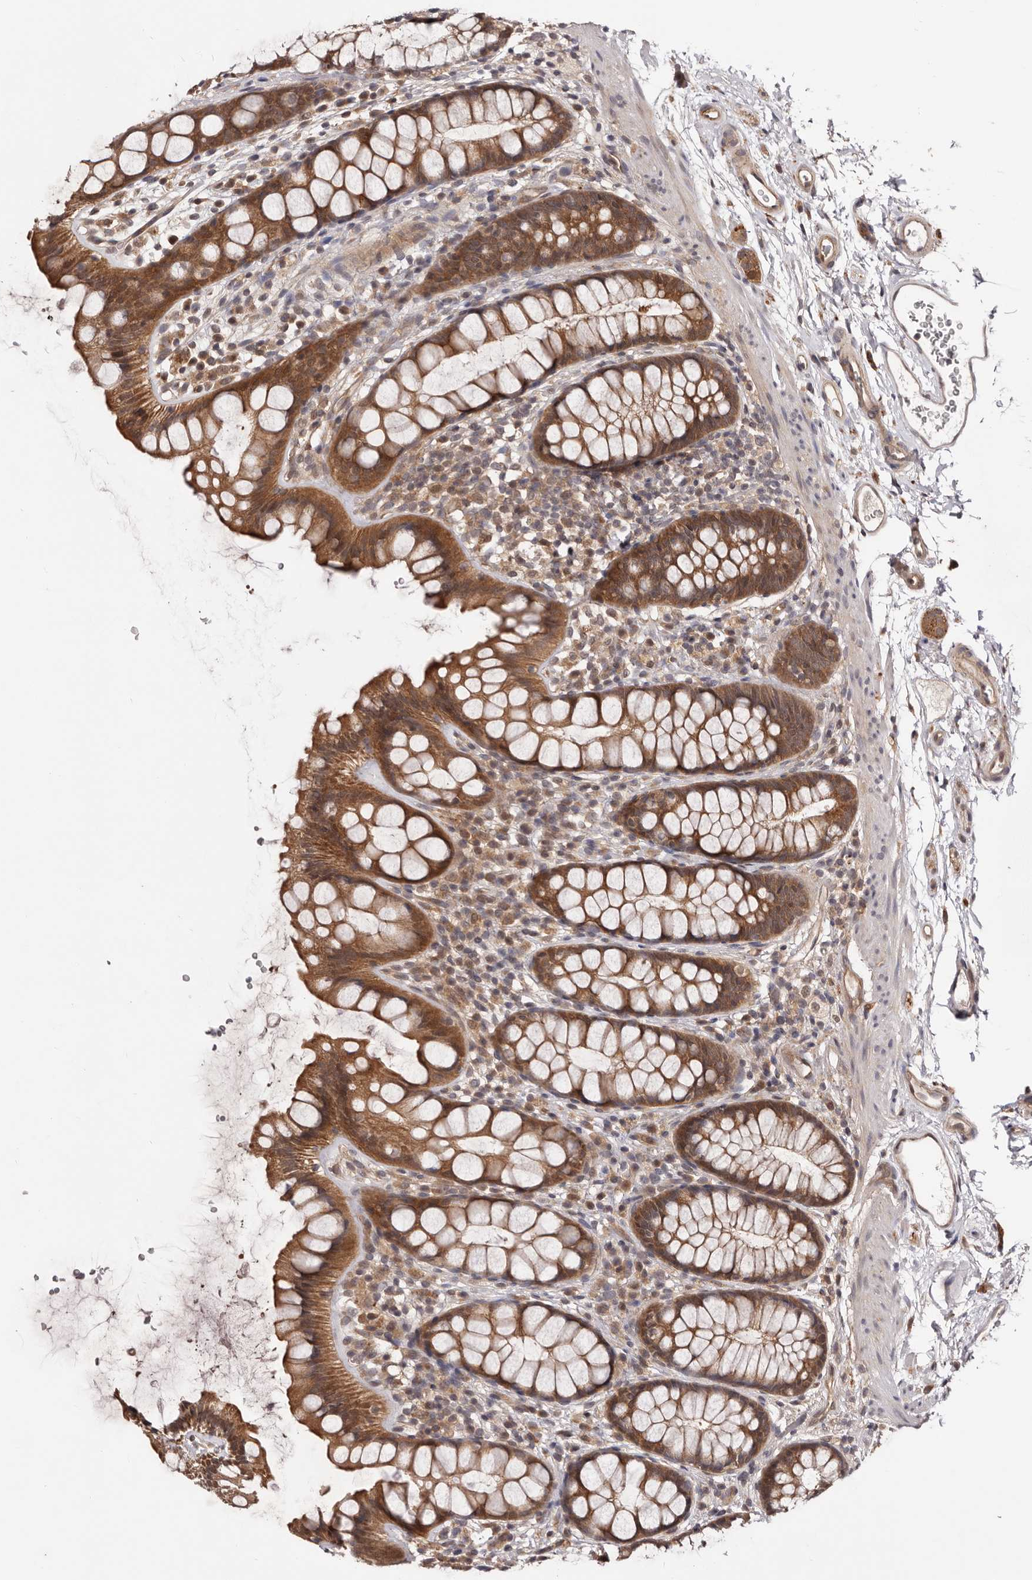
{"staining": {"intensity": "moderate", "quantity": ">75%", "location": "cytoplasmic/membranous"}, "tissue": "rectum", "cell_type": "Glandular cells", "image_type": "normal", "snomed": [{"axis": "morphology", "description": "Normal tissue, NOS"}, {"axis": "topography", "description": "Rectum"}], "caption": "A brown stain highlights moderate cytoplasmic/membranous expression of a protein in glandular cells of unremarkable human rectum. Nuclei are stained in blue.", "gene": "MDP1", "patient": {"sex": "female", "age": 65}}